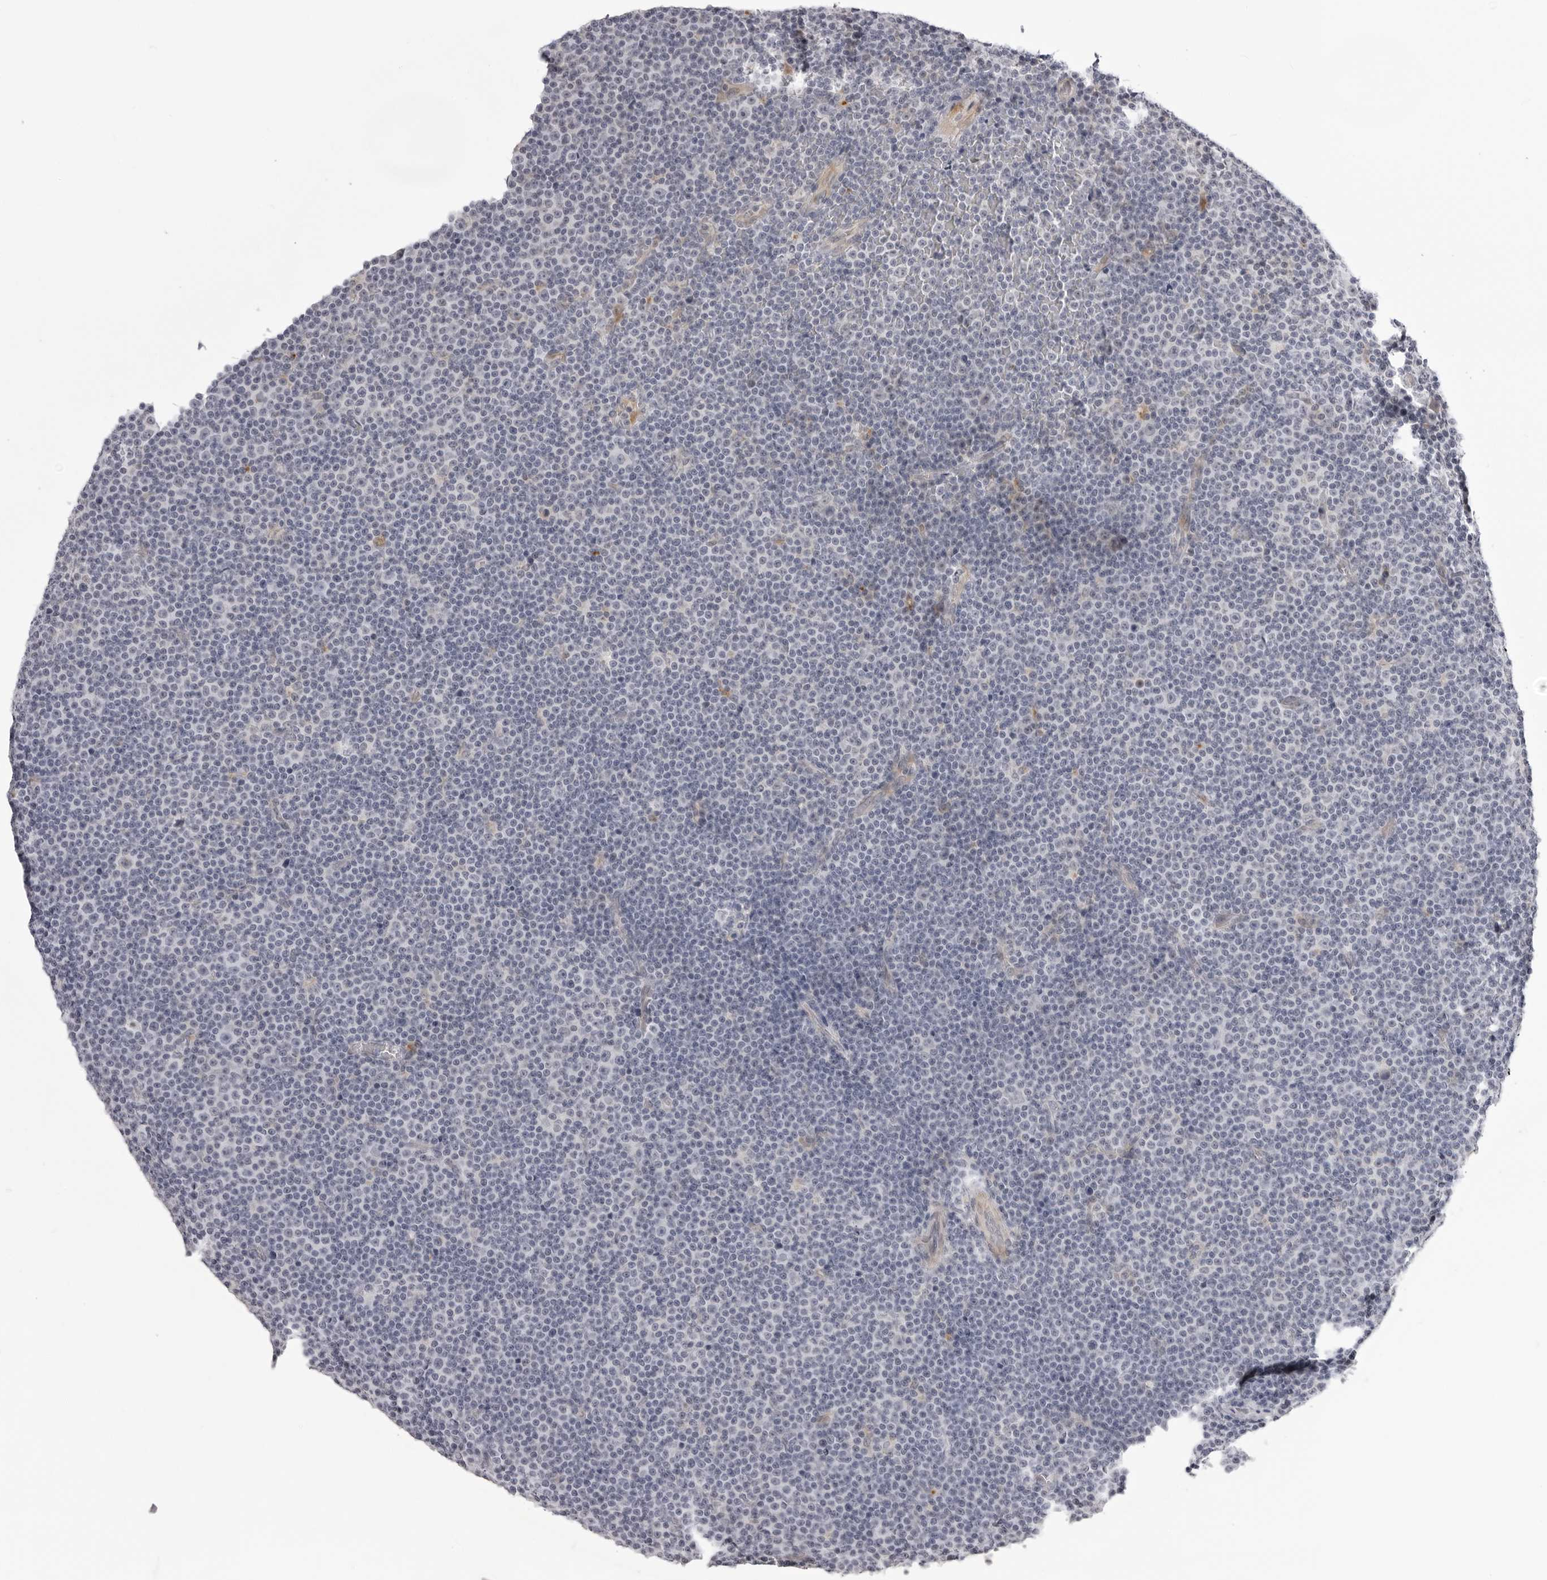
{"staining": {"intensity": "negative", "quantity": "none", "location": "none"}, "tissue": "lymphoma", "cell_type": "Tumor cells", "image_type": "cancer", "snomed": [{"axis": "morphology", "description": "Hodgkin's disease, NOS"}, {"axis": "topography", "description": "Lymph node"}], "caption": "This is an immunohistochemistry micrograph of human lymphoma. There is no staining in tumor cells.", "gene": "SUGCT", "patient": {"sex": "male", "age": 70}}